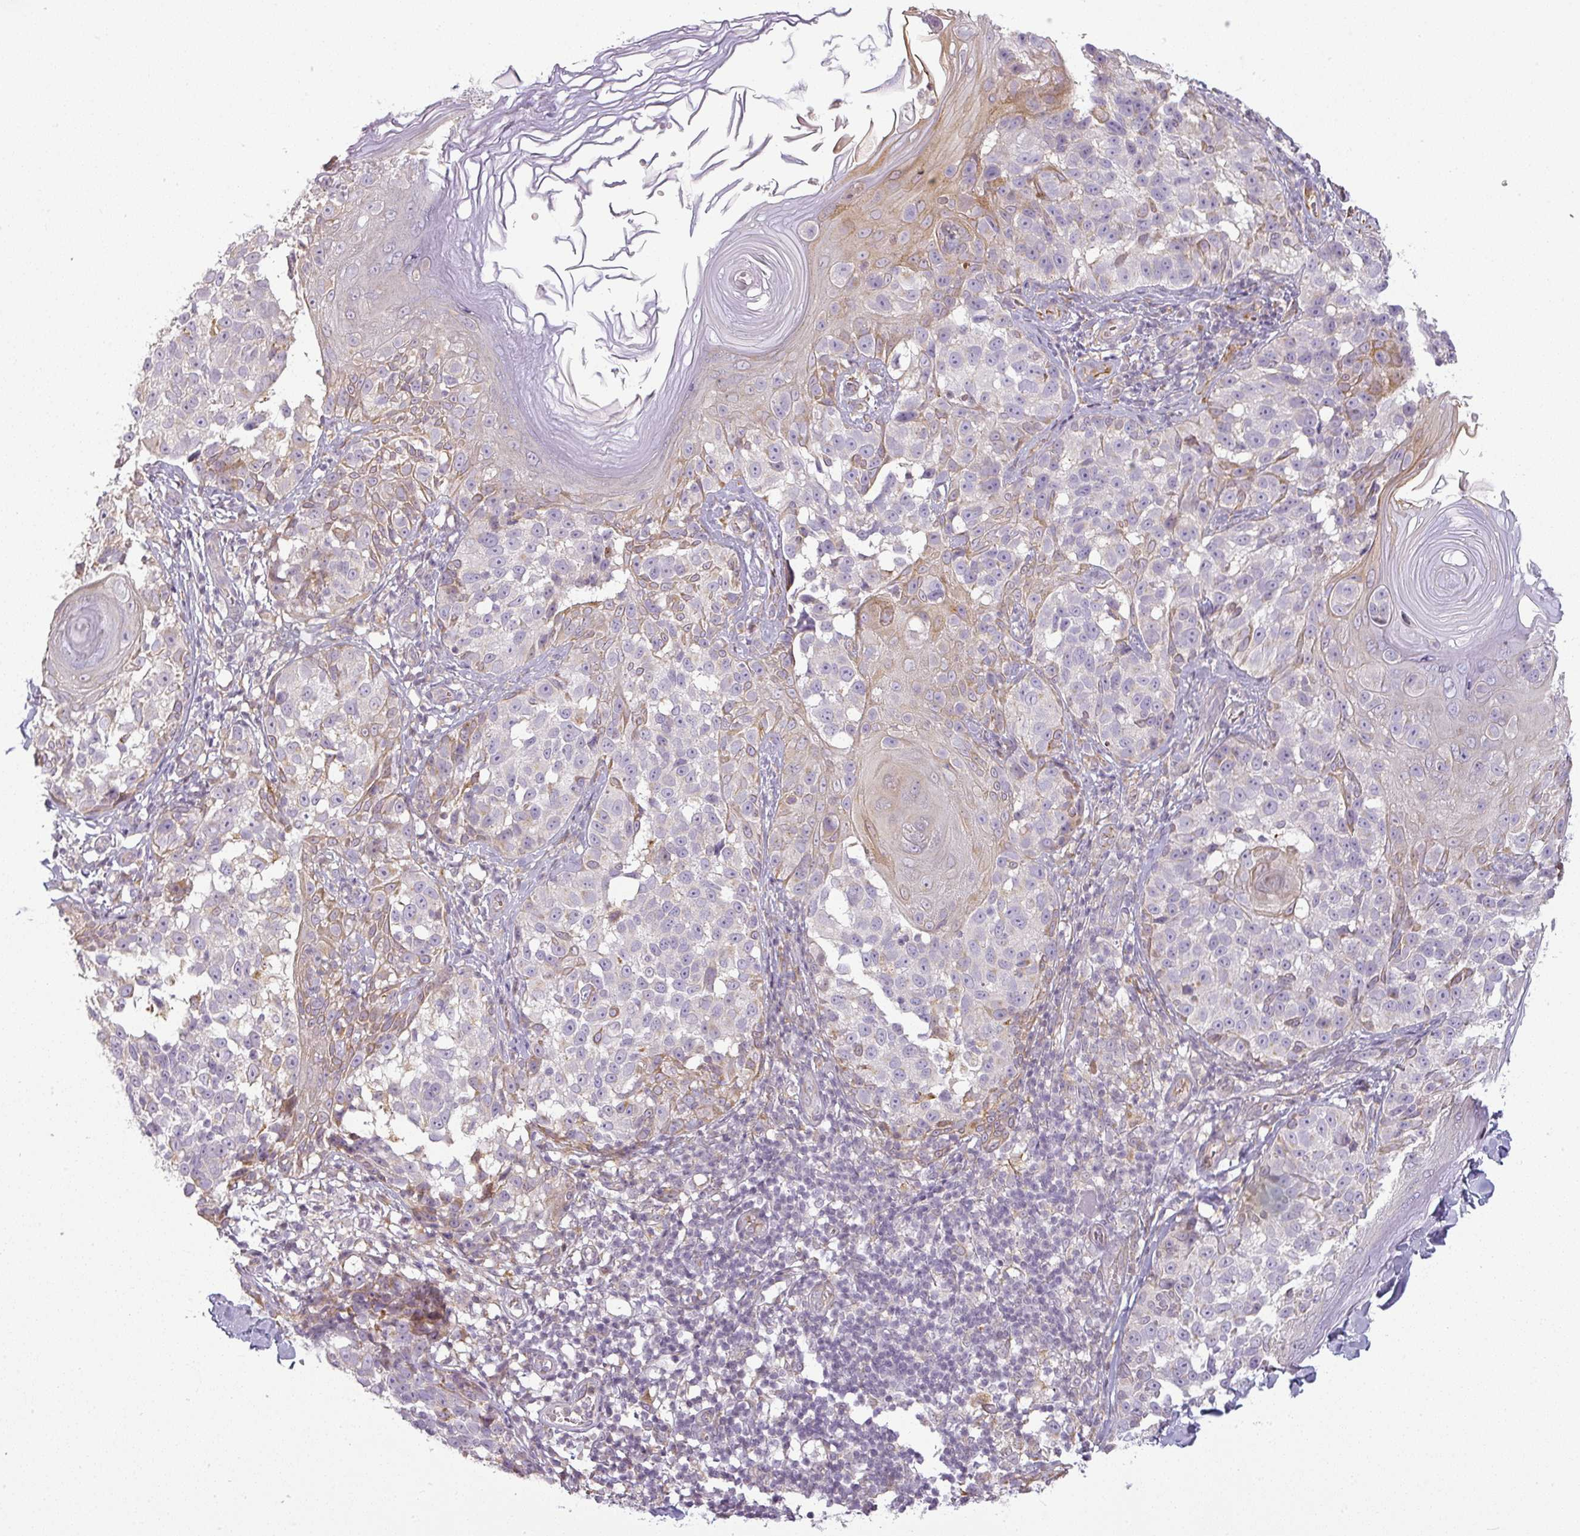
{"staining": {"intensity": "negative", "quantity": "none", "location": "none"}, "tissue": "melanoma", "cell_type": "Tumor cells", "image_type": "cancer", "snomed": [{"axis": "morphology", "description": "Malignant melanoma, NOS"}, {"axis": "topography", "description": "Skin"}], "caption": "Protein analysis of malignant melanoma shows no significant positivity in tumor cells. (IHC, brightfield microscopy, high magnification).", "gene": "CCDC144A", "patient": {"sex": "male", "age": 73}}